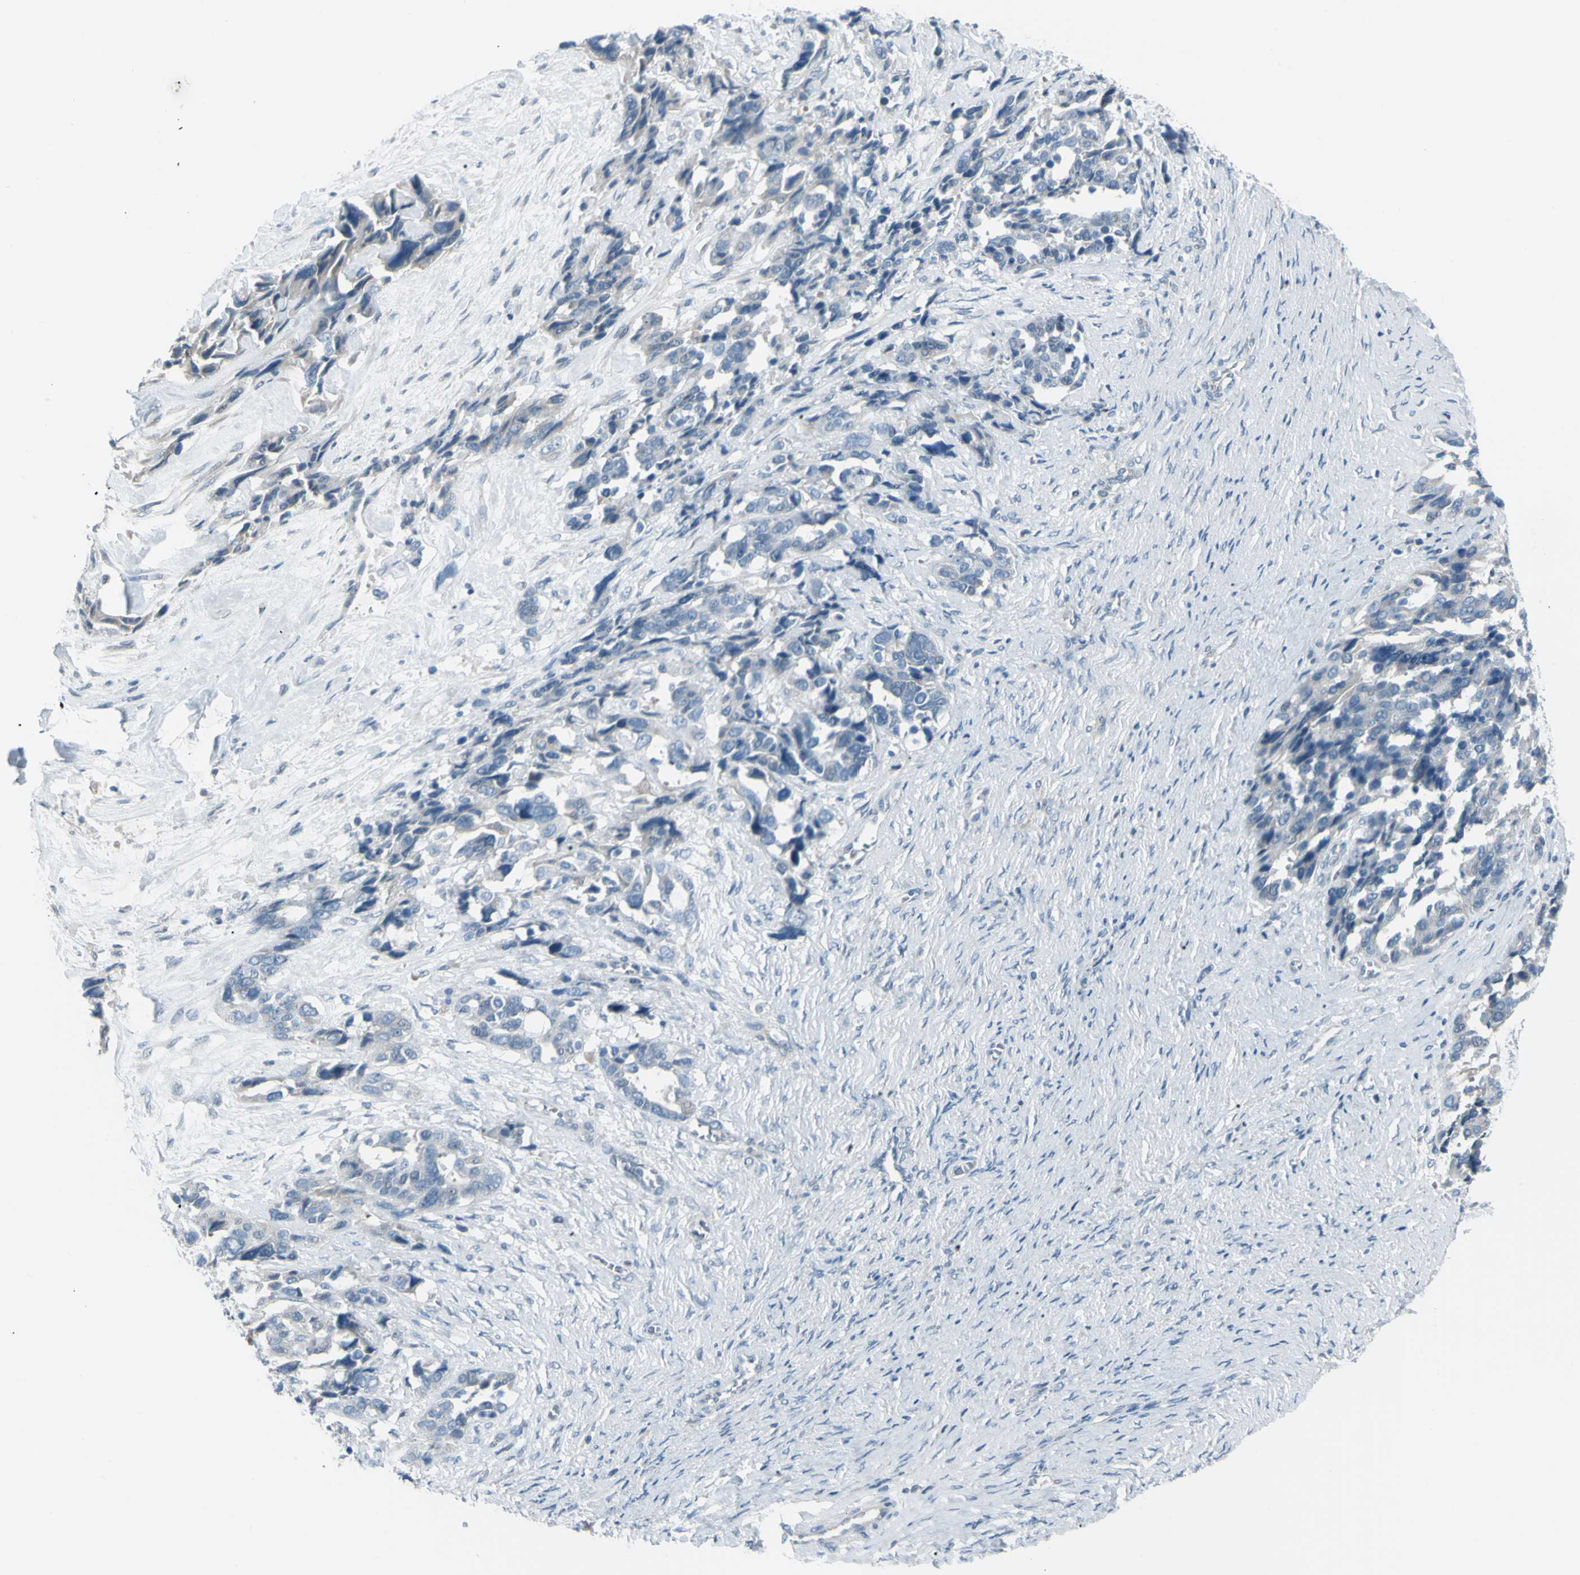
{"staining": {"intensity": "negative", "quantity": "none", "location": "none"}, "tissue": "ovarian cancer", "cell_type": "Tumor cells", "image_type": "cancer", "snomed": [{"axis": "morphology", "description": "Cystadenocarcinoma, serous, NOS"}, {"axis": "topography", "description": "Ovary"}], "caption": "Ovarian cancer (serous cystadenocarcinoma) stained for a protein using IHC displays no positivity tumor cells.", "gene": "GPR34", "patient": {"sex": "female", "age": 44}}